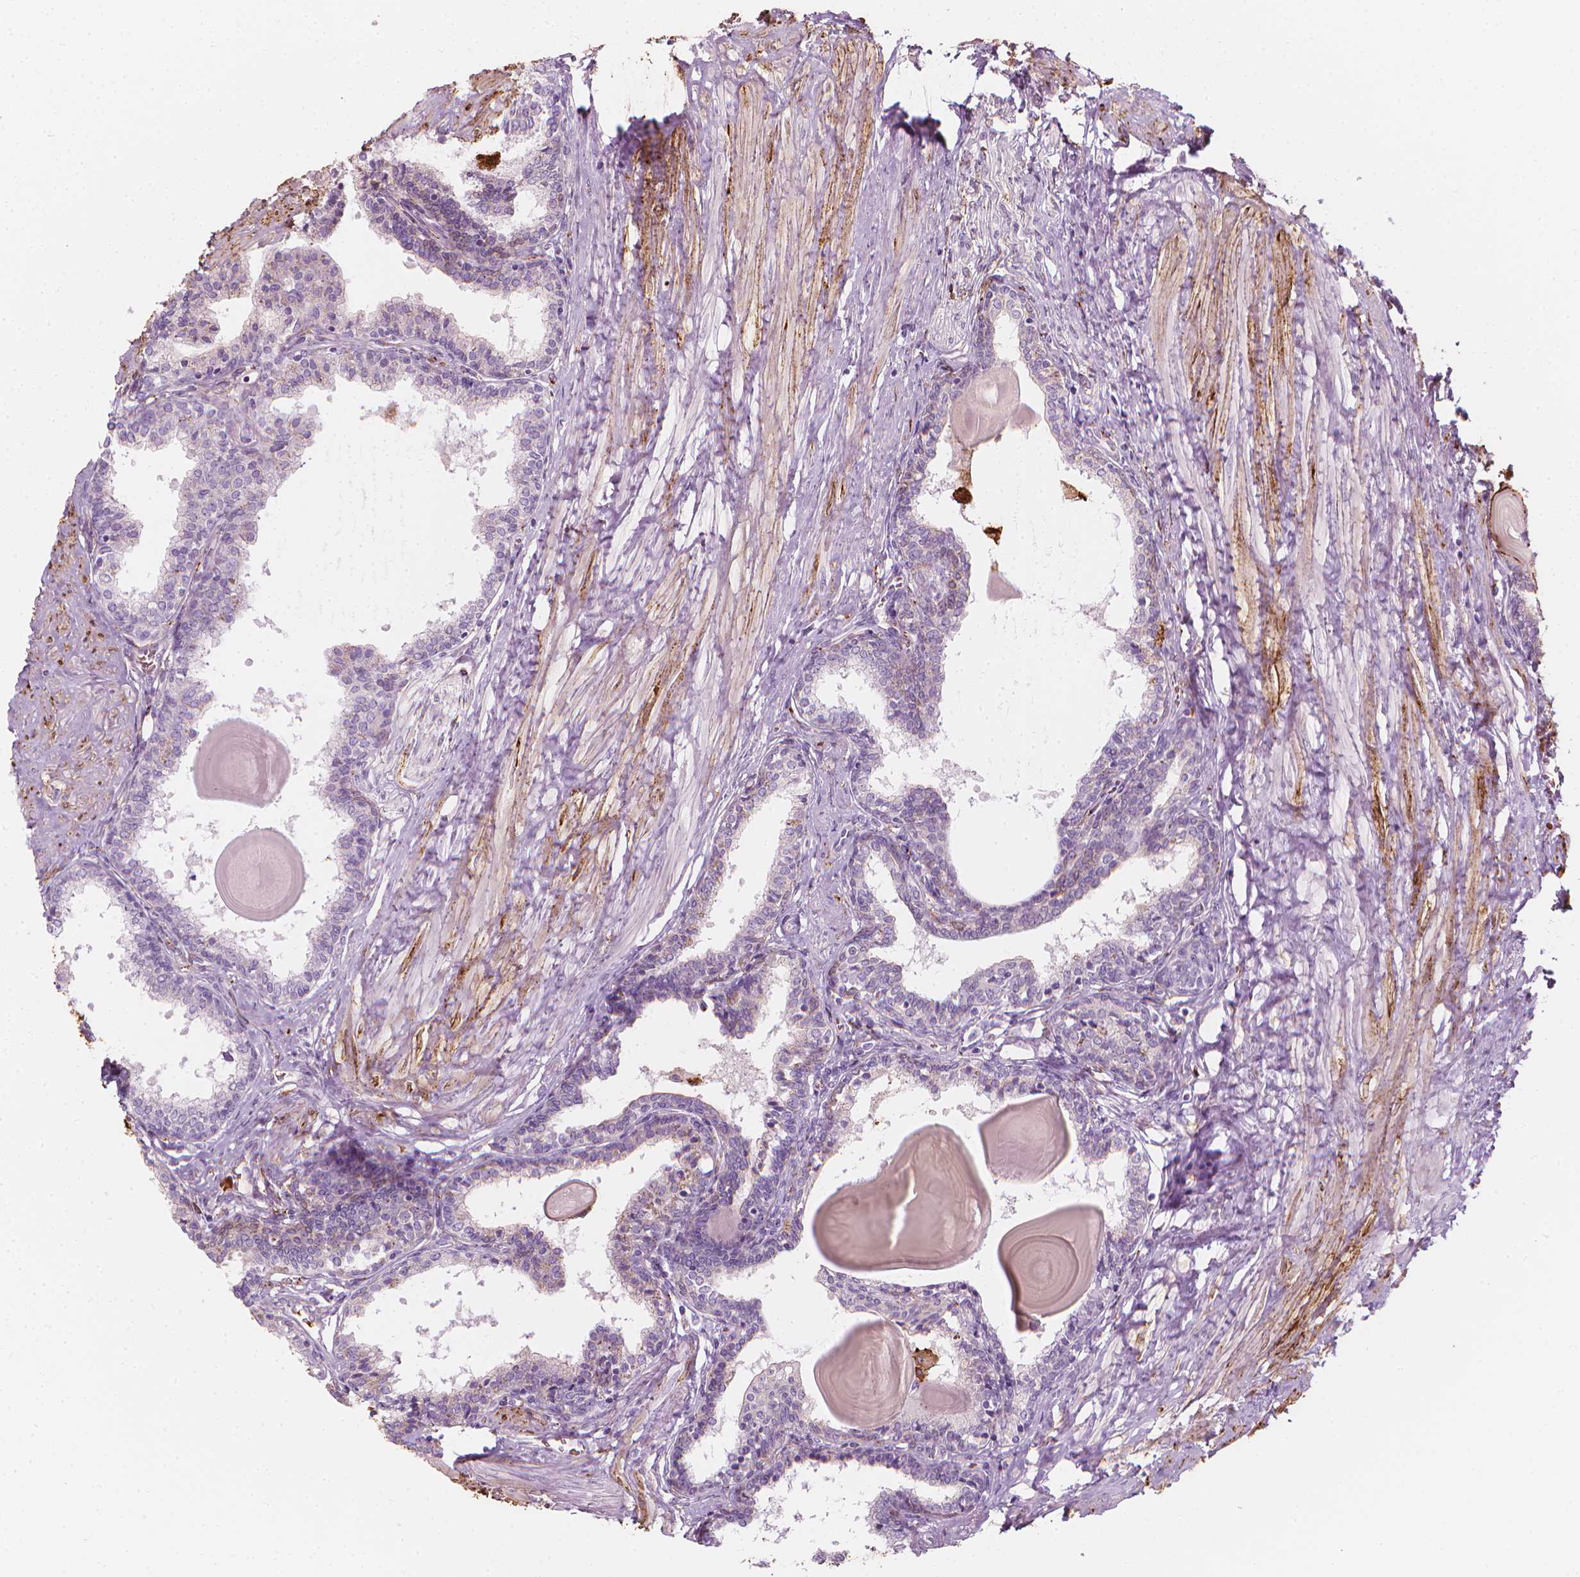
{"staining": {"intensity": "negative", "quantity": "none", "location": "none"}, "tissue": "prostate", "cell_type": "Glandular cells", "image_type": "normal", "snomed": [{"axis": "morphology", "description": "Normal tissue, NOS"}, {"axis": "topography", "description": "Prostate"}], "caption": "This is an immunohistochemistry micrograph of normal prostate. There is no staining in glandular cells.", "gene": "CES1", "patient": {"sex": "male", "age": 55}}